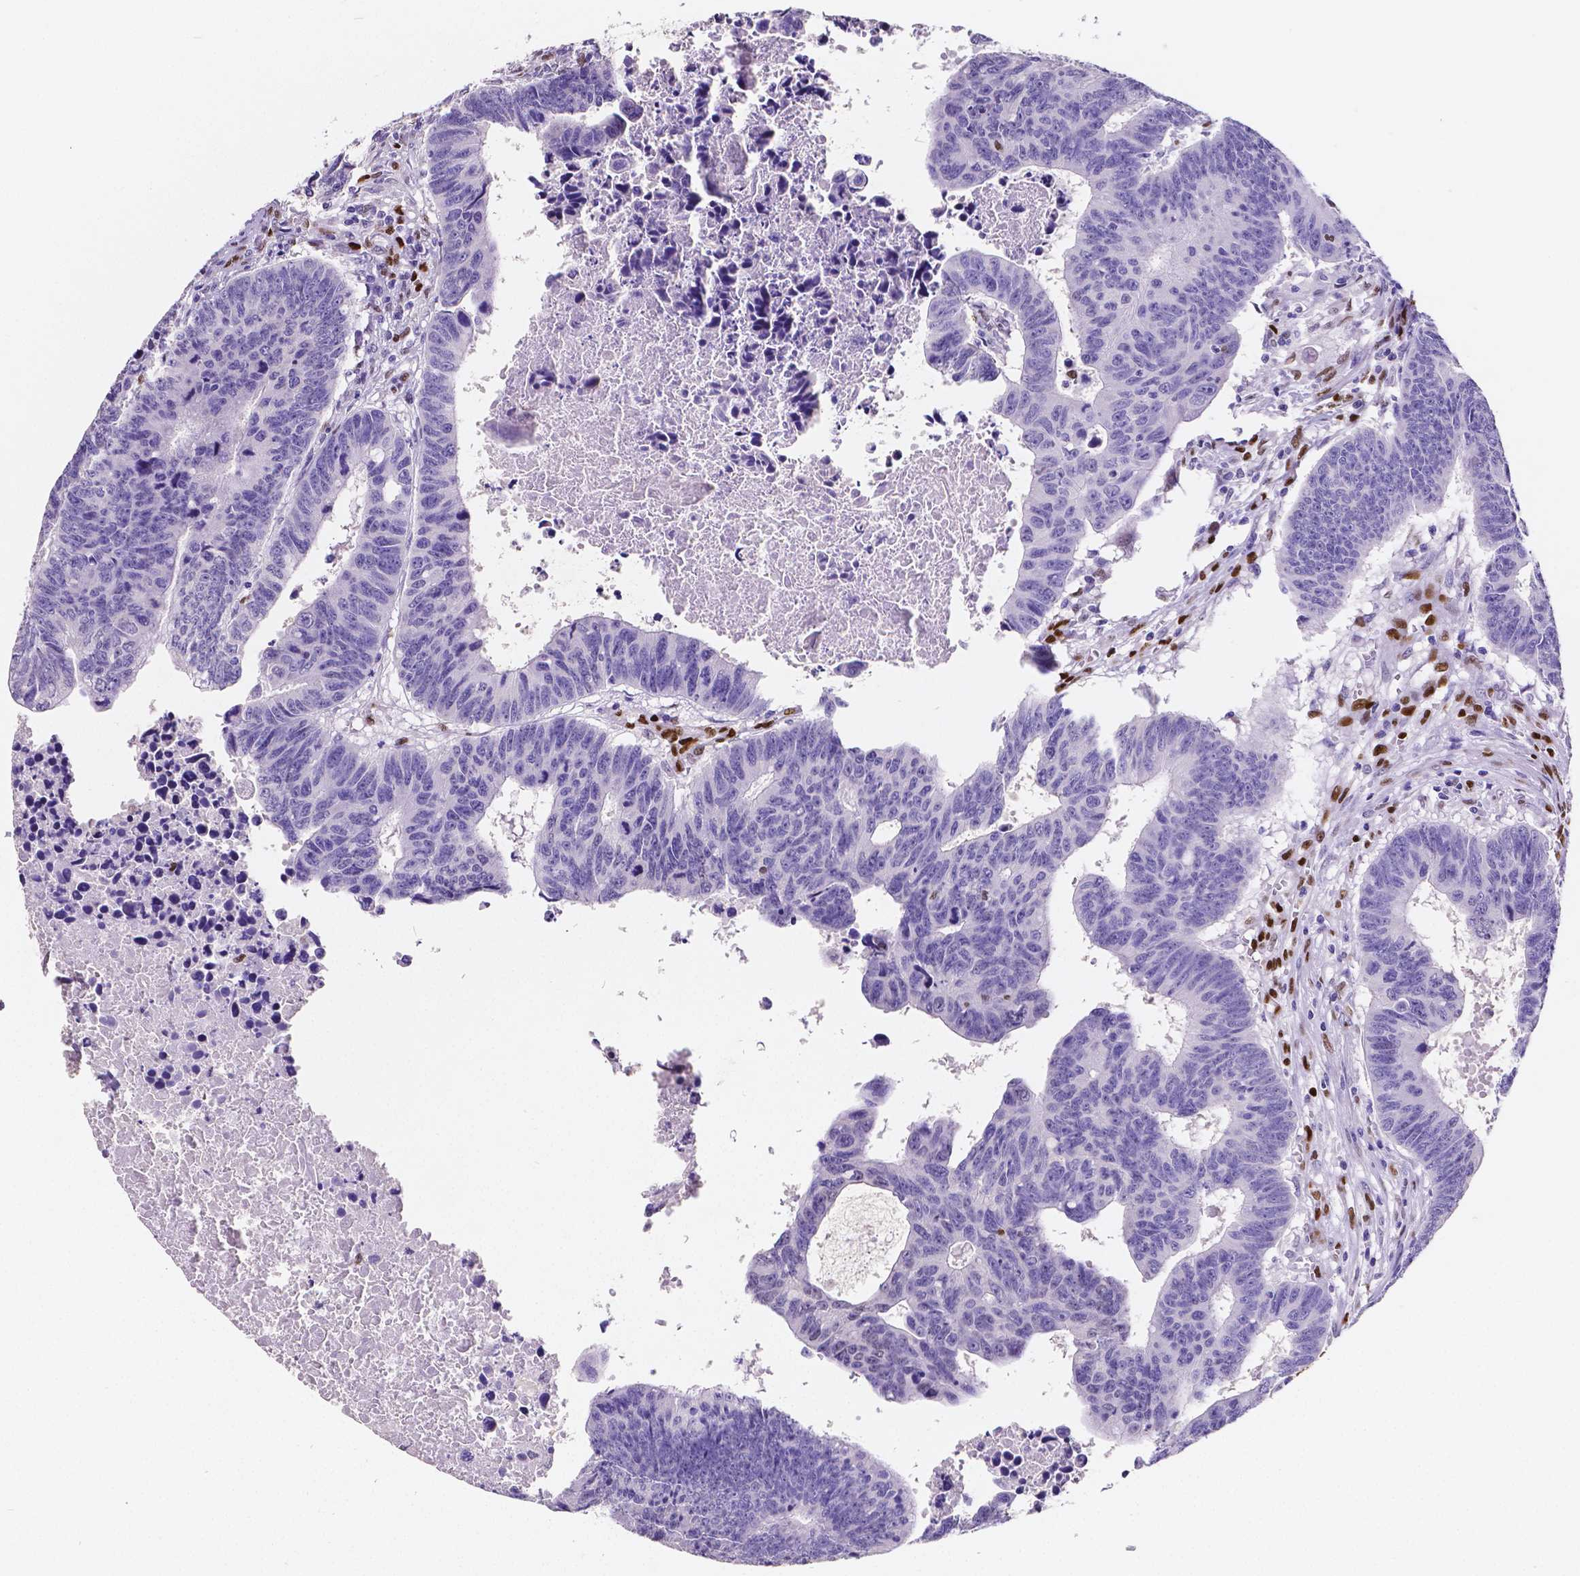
{"staining": {"intensity": "negative", "quantity": "none", "location": "none"}, "tissue": "colorectal cancer", "cell_type": "Tumor cells", "image_type": "cancer", "snomed": [{"axis": "morphology", "description": "Adenocarcinoma, NOS"}, {"axis": "topography", "description": "Rectum"}], "caption": "Photomicrograph shows no protein expression in tumor cells of colorectal cancer (adenocarcinoma) tissue.", "gene": "MEF2C", "patient": {"sex": "female", "age": 85}}